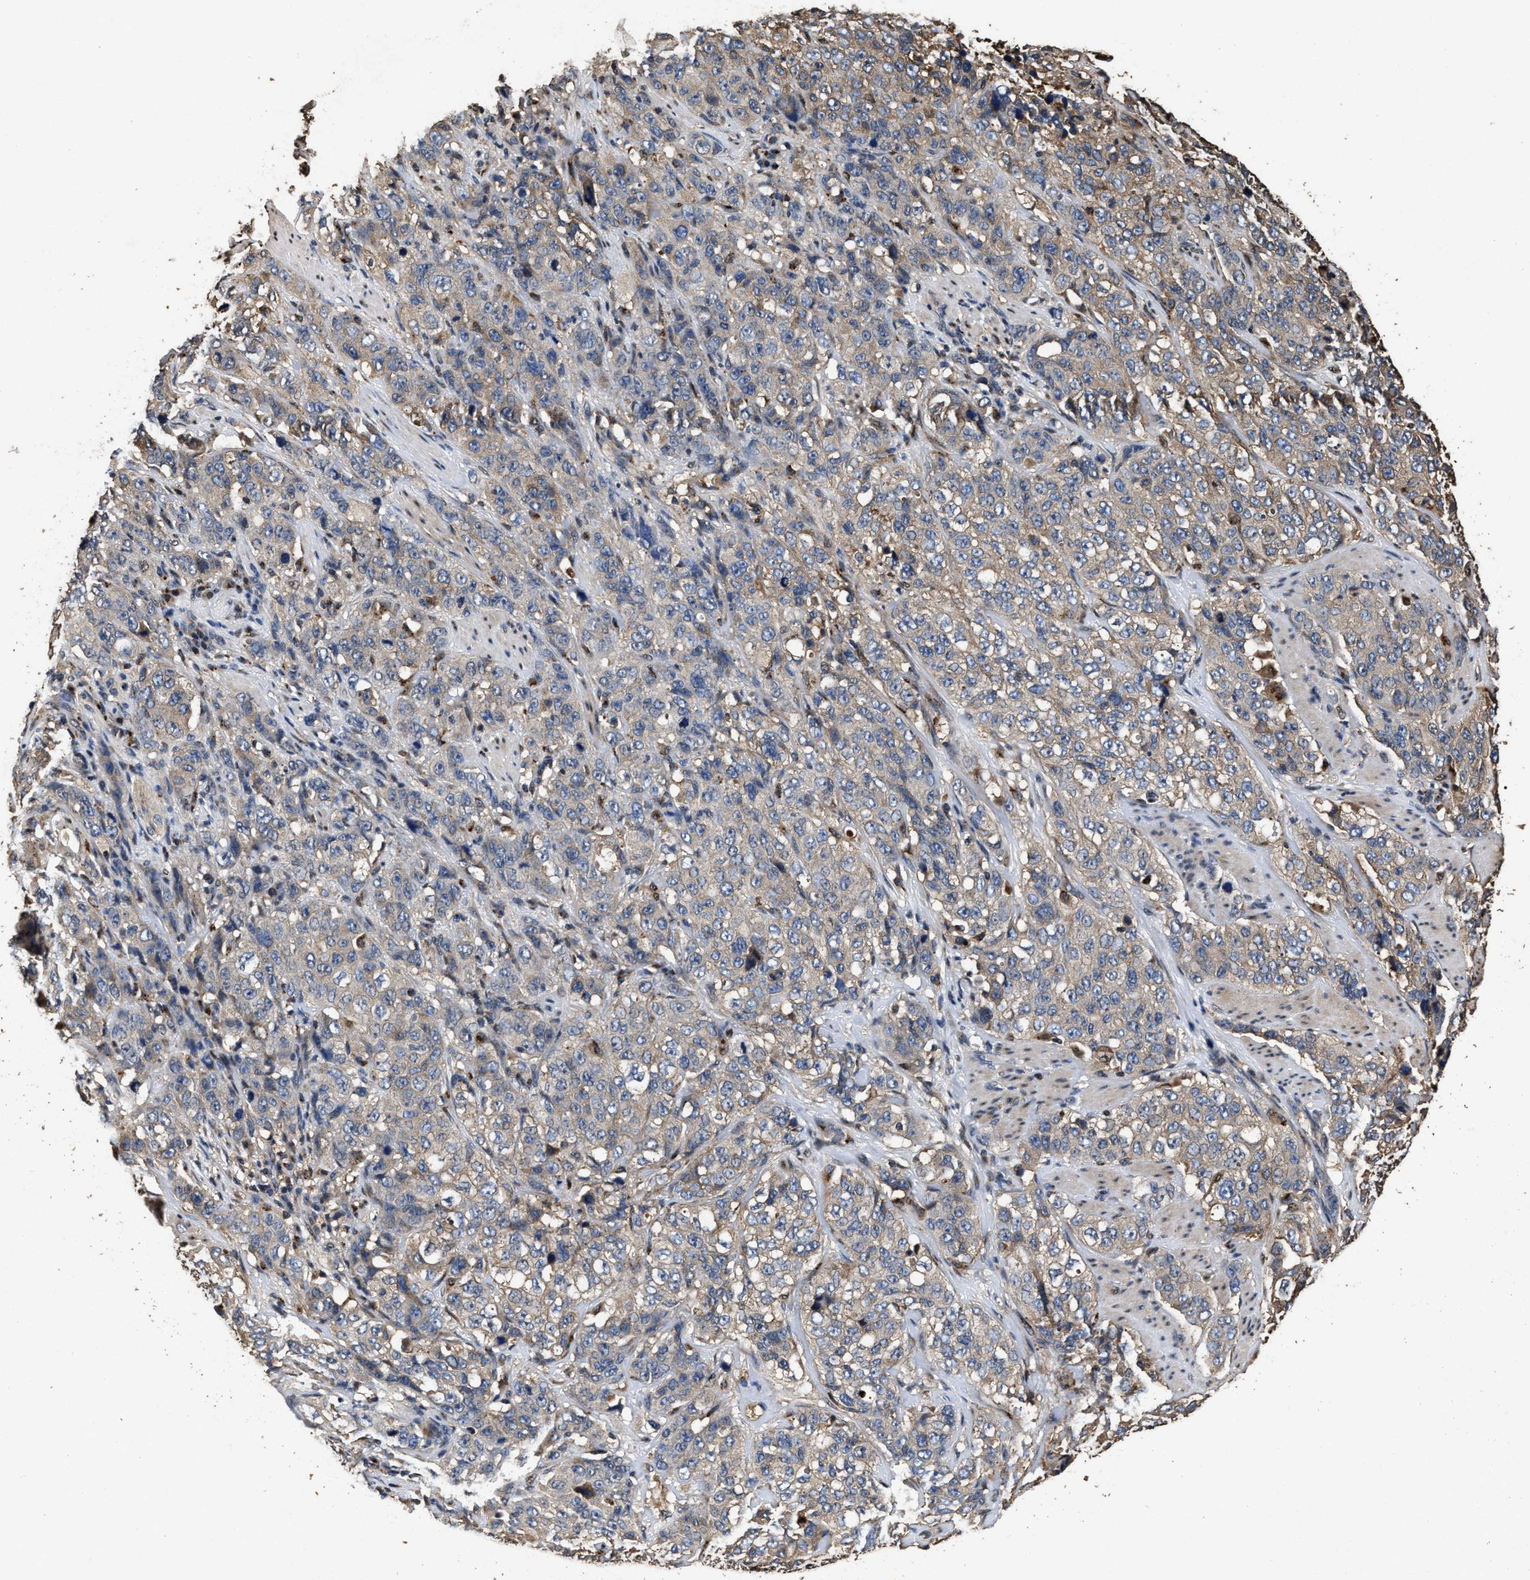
{"staining": {"intensity": "weak", "quantity": "25%-75%", "location": "cytoplasmic/membranous"}, "tissue": "stomach cancer", "cell_type": "Tumor cells", "image_type": "cancer", "snomed": [{"axis": "morphology", "description": "Adenocarcinoma, NOS"}, {"axis": "topography", "description": "Stomach"}], "caption": "Approximately 25%-75% of tumor cells in adenocarcinoma (stomach) reveal weak cytoplasmic/membranous protein positivity as visualized by brown immunohistochemical staining.", "gene": "TPST2", "patient": {"sex": "male", "age": 48}}